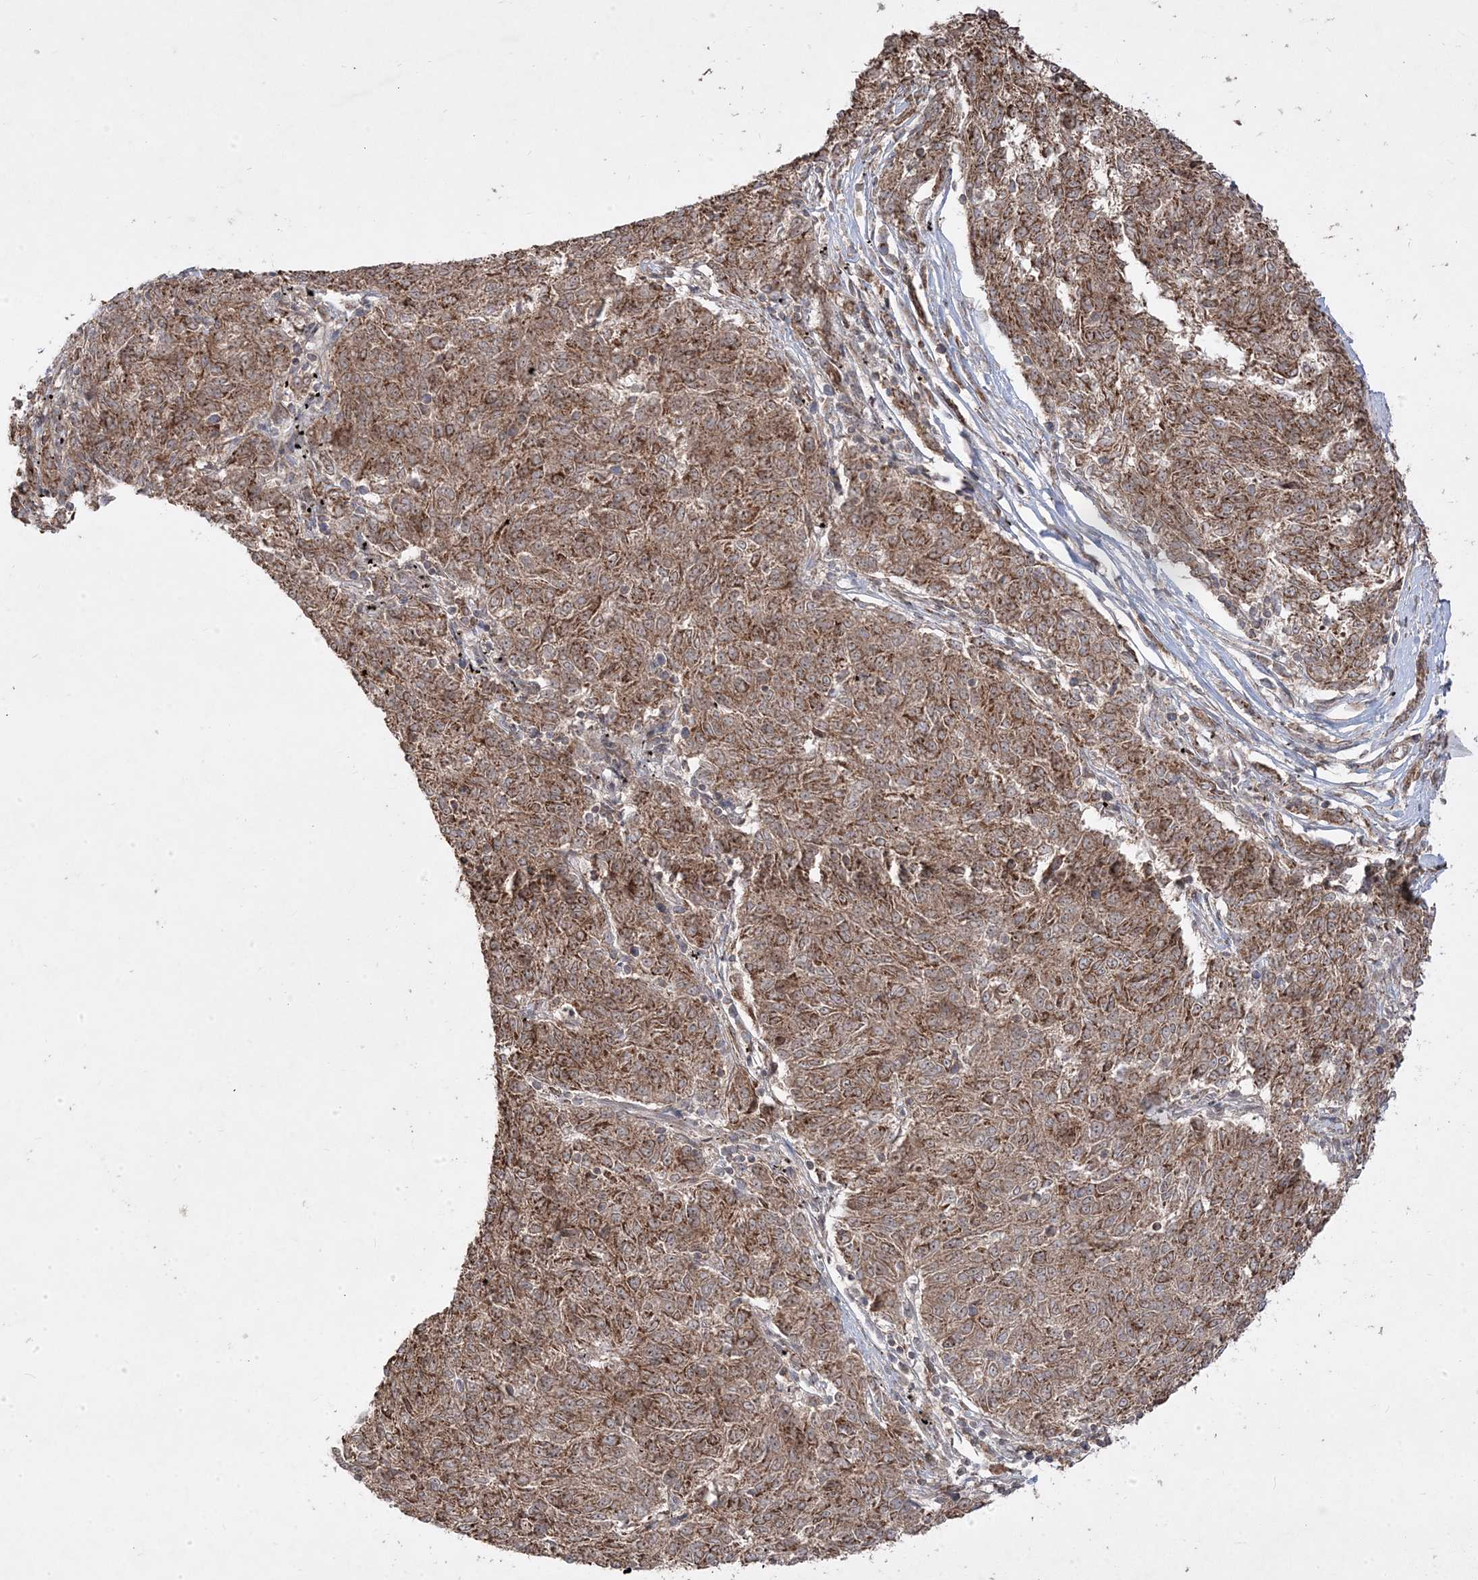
{"staining": {"intensity": "moderate", "quantity": ">75%", "location": "cytoplasmic/membranous"}, "tissue": "melanoma", "cell_type": "Tumor cells", "image_type": "cancer", "snomed": [{"axis": "morphology", "description": "Malignant melanoma, NOS"}, {"axis": "topography", "description": "Skin"}], "caption": "An immunohistochemistry (IHC) photomicrograph of tumor tissue is shown. Protein staining in brown labels moderate cytoplasmic/membranous positivity in malignant melanoma within tumor cells. Using DAB (3,3'-diaminobenzidine) (brown) and hematoxylin (blue) stains, captured at high magnification using brightfield microscopy.", "gene": "CLUAP1", "patient": {"sex": "female", "age": 72}}